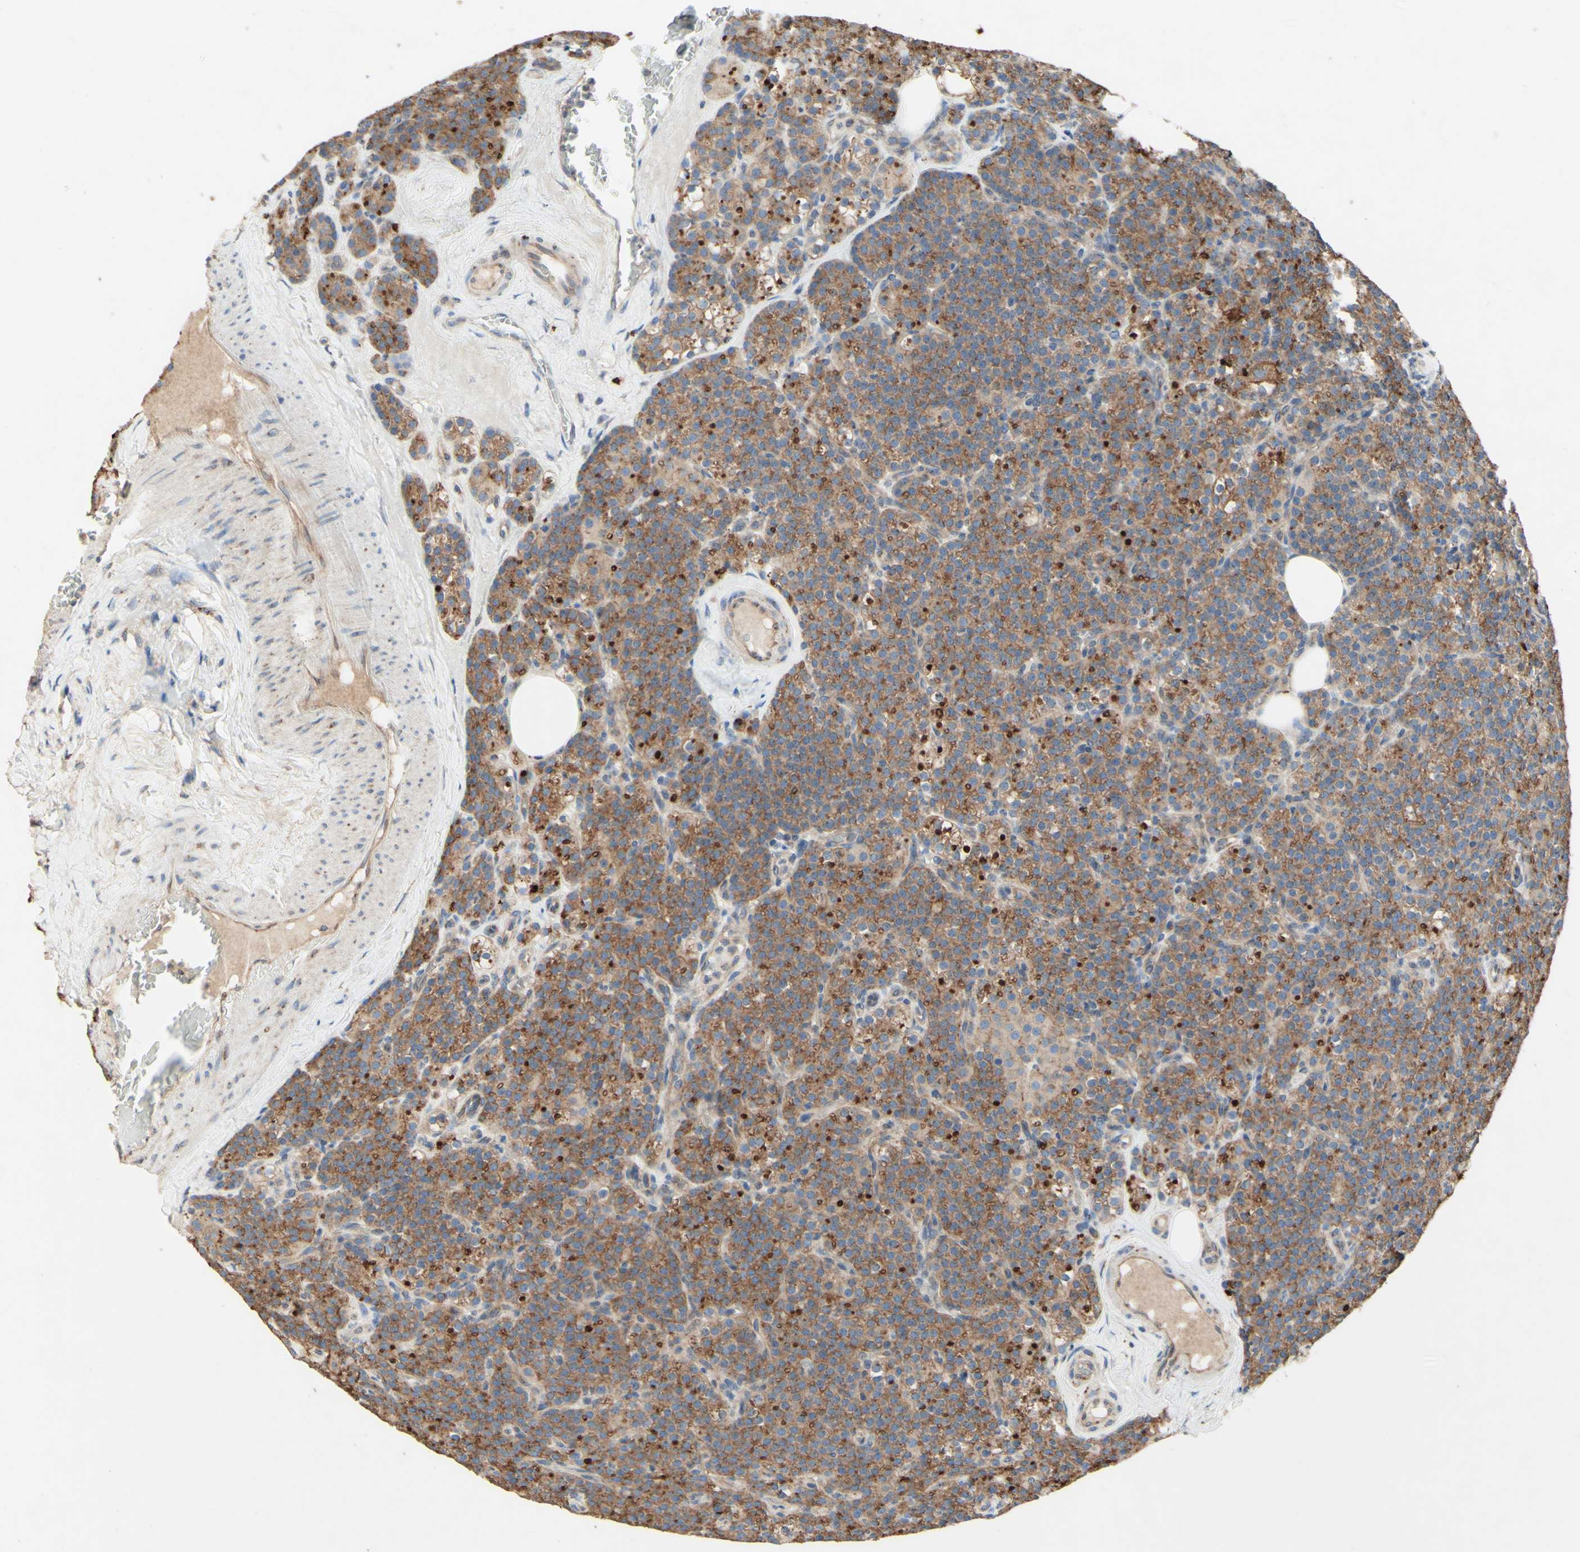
{"staining": {"intensity": "moderate", "quantity": ">75%", "location": "cytoplasmic/membranous"}, "tissue": "parathyroid gland", "cell_type": "Glandular cells", "image_type": "normal", "snomed": [{"axis": "morphology", "description": "Normal tissue, NOS"}, {"axis": "topography", "description": "Parathyroid gland"}], "caption": "Immunohistochemical staining of unremarkable parathyroid gland displays moderate cytoplasmic/membranous protein expression in approximately >75% of glandular cells.", "gene": "MTM1", "patient": {"sex": "female", "age": 57}}